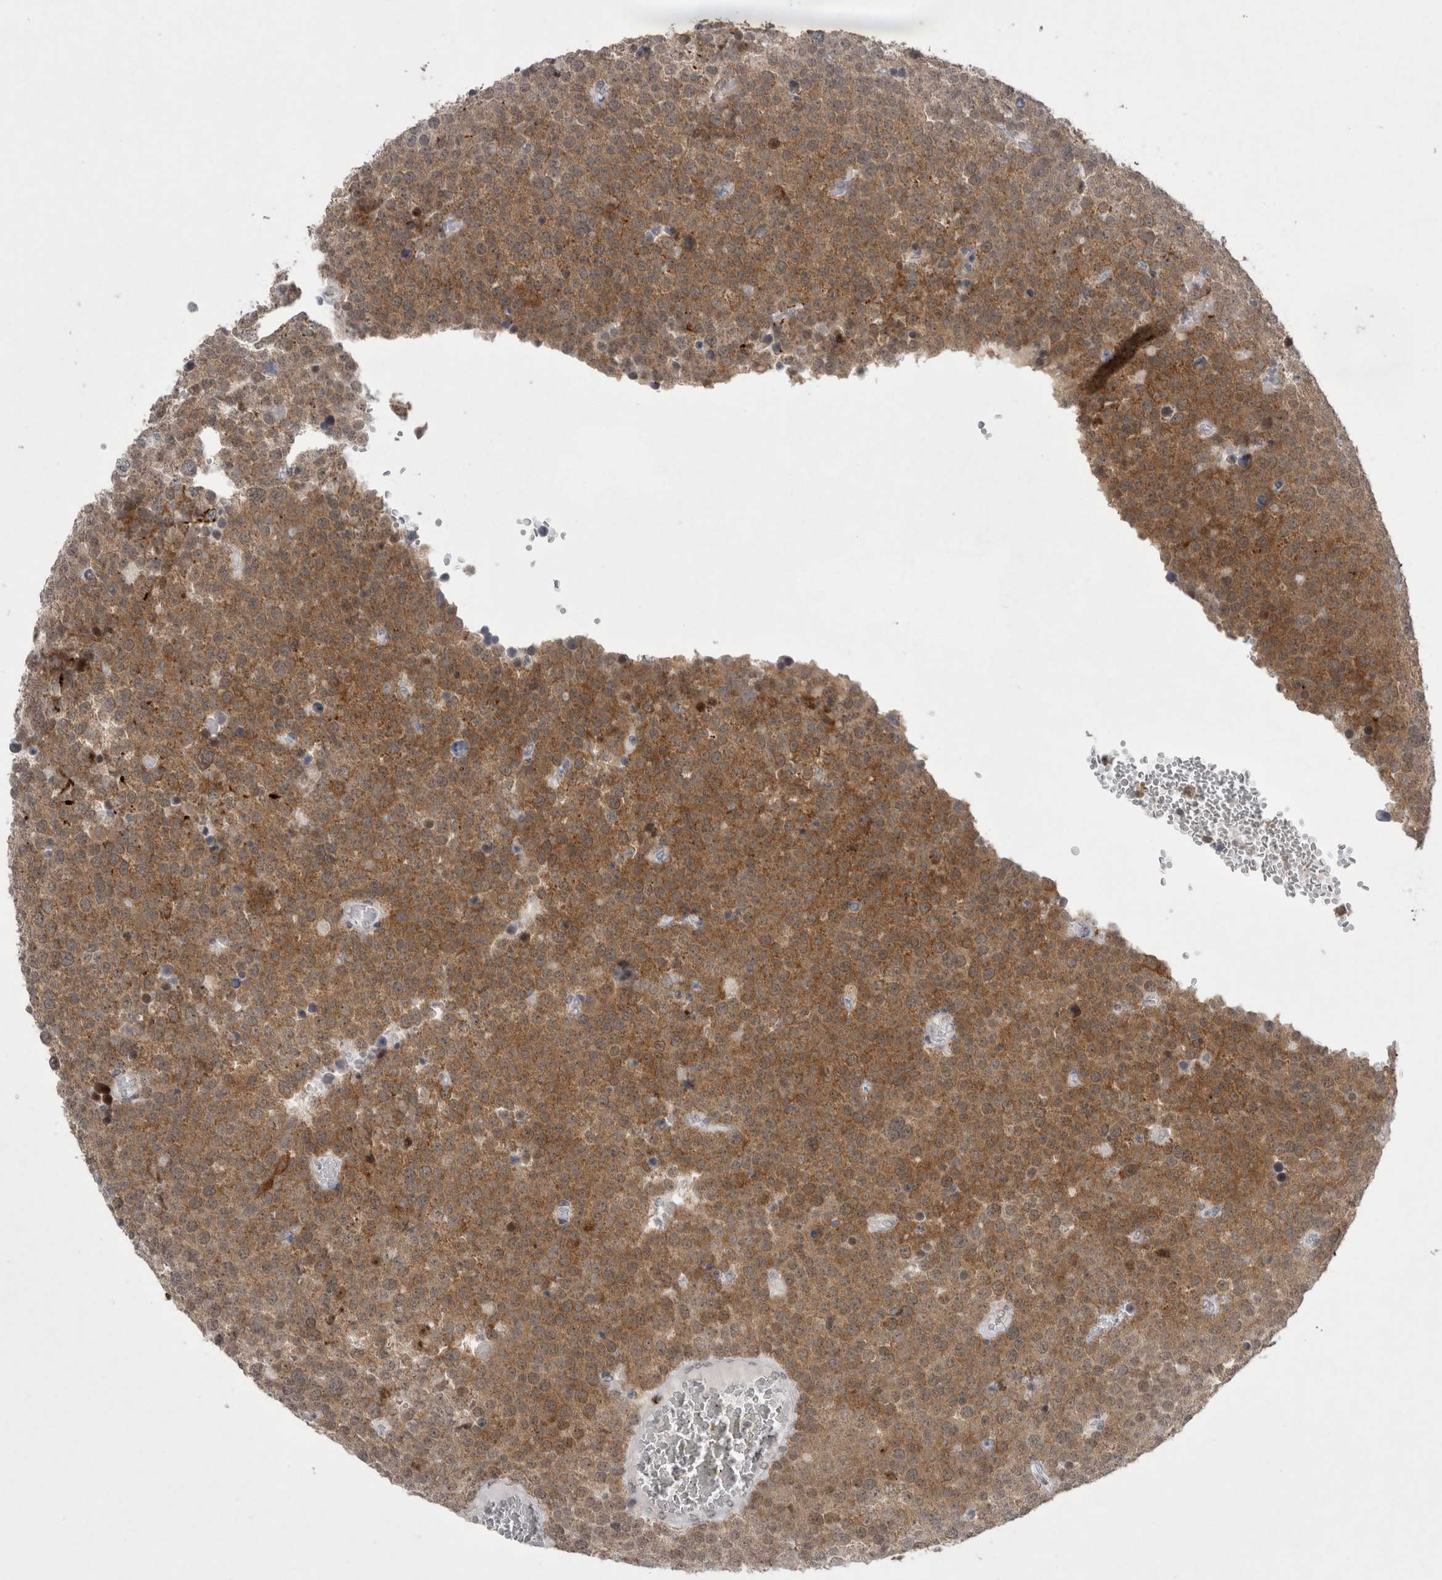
{"staining": {"intensity": "moderate", "quantity": ">75%", "location": "cytoplasmic/membranous"}, "tissue": "testis cancer", "cell_type": "Tumor cells", "image_type": "cancer", "snomed": [{"axis": "morphology", "description": "Seminoma, NOS"}, {"axis": "topography", "description": "Testis"}], "caption": "Tumor cells exhibit moderate cytoplasmic/membranous positivity in approximately >75% of cells in testis cancer. (Stains: DAB (3,3'-diaminobenzidine) in brown, nuclei in blue, Microscopy: brightfield microscopy at high magnification).", "gene": "DDX4", "patient": {"sex": "male", "age": 71}}